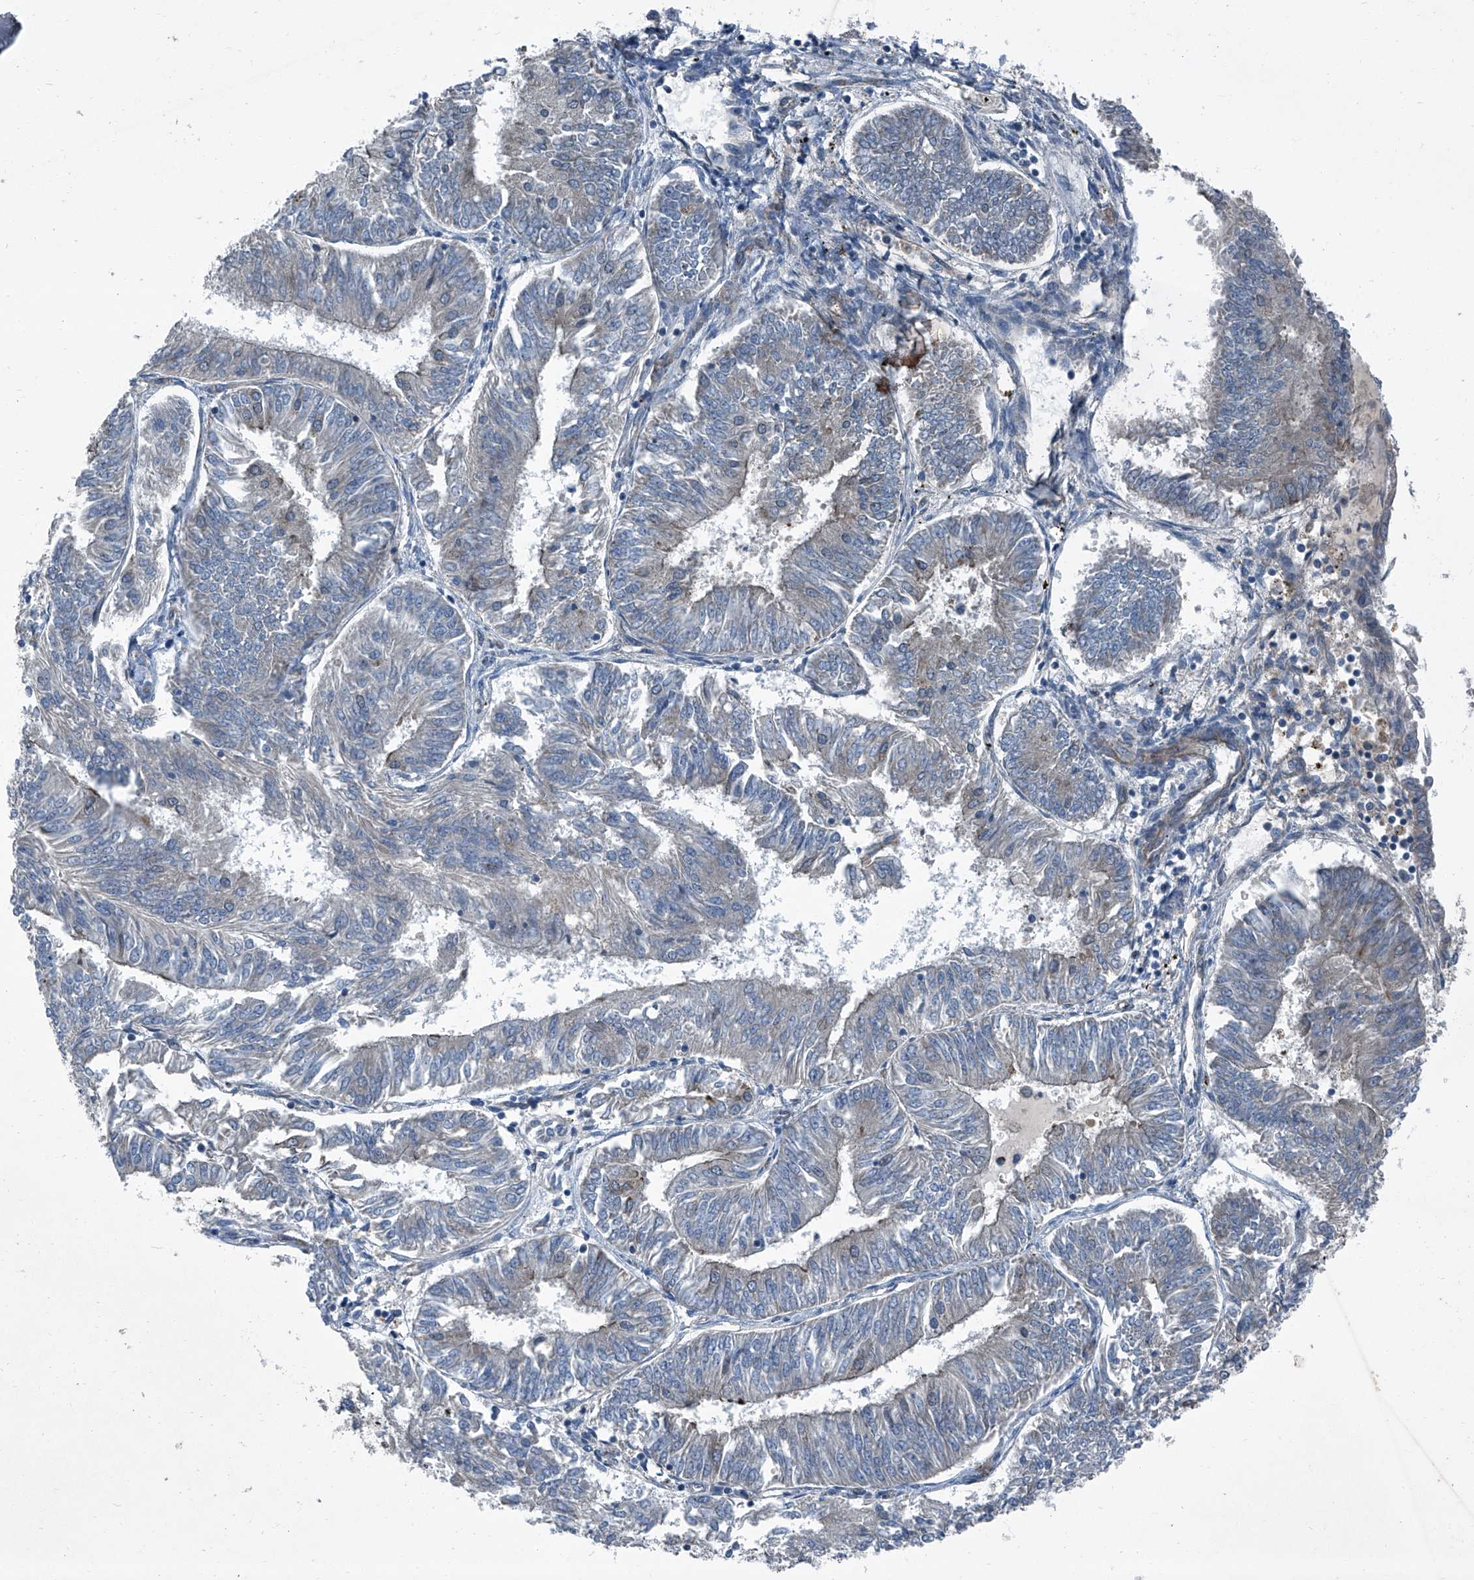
{"staining": {"intensity": "negative", "quantity": "none", "location": "none"}, "tissue": "endometrial cancer", "cell_type": "Tumor cells", "image_type": "cancer", "snomed": [{"axis": "morphology", "description": "Adenocarcinoma, NOS"}, {"axis": "topography", "description": "Endometrium"}], "caption": "There is no significant staining in tumor cells of endometrial cancer (adenocarcinoma).", "gene": "SENP2", "patient": {"sex": "female", "age": 58}}